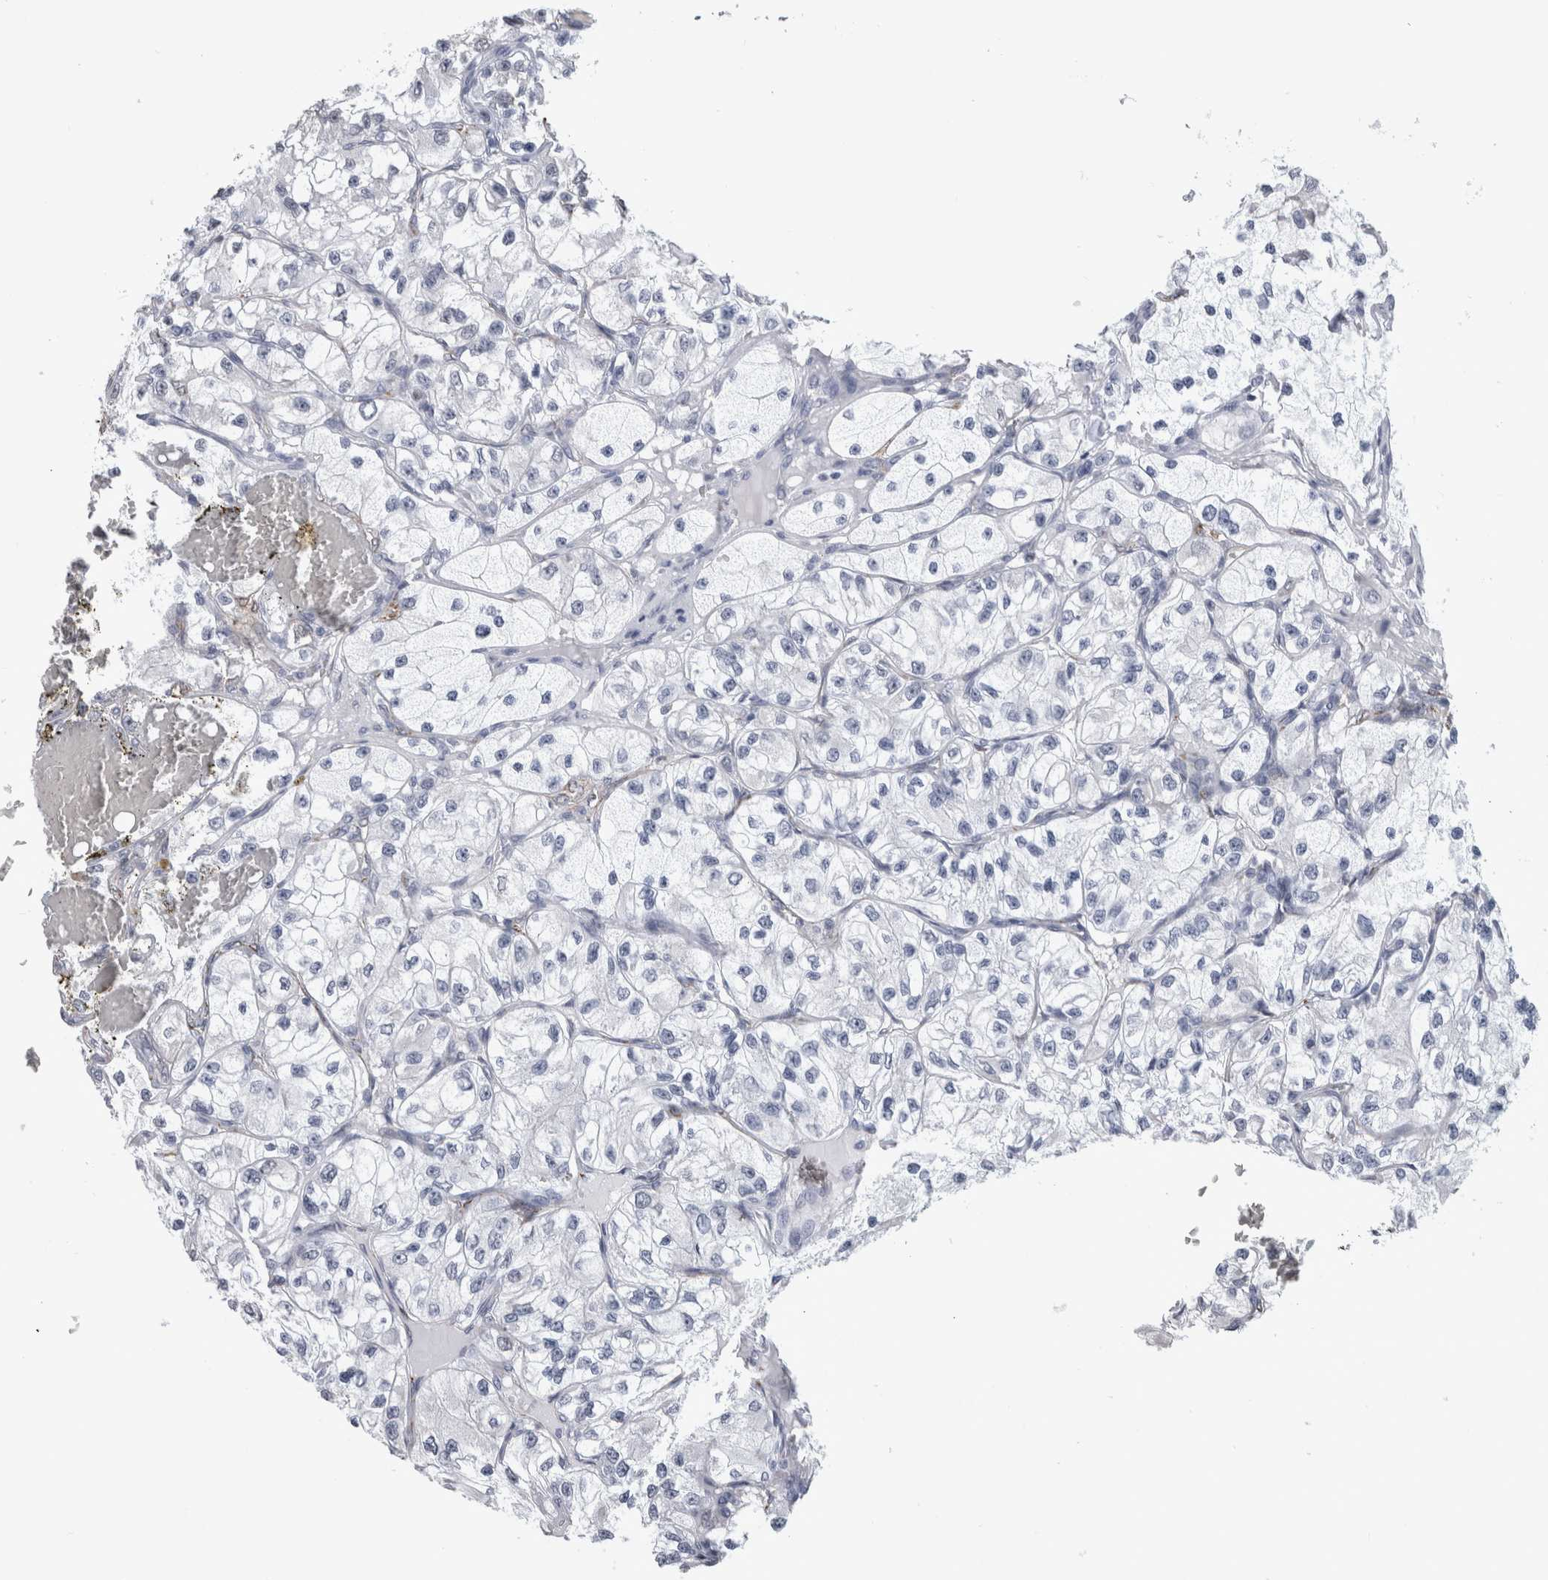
{"staining": {"intensity": "negative", "quantity": "none", "location": "none"}, "tissue": "renal cancer", "cell_type": "Tumor cells", "image_type": "cancer", "snomed": [{"axis": "morphology", "description": "Adenocarcinoma, NOS"}, {"axis": "topography", "description": "Kidney"}], "caption": "A histopathology image of human renal adenocarcinoma is negative for staining in tumor cells.", "gene": "ACOT7", "patient": {"sex": "female", "age": 57}}